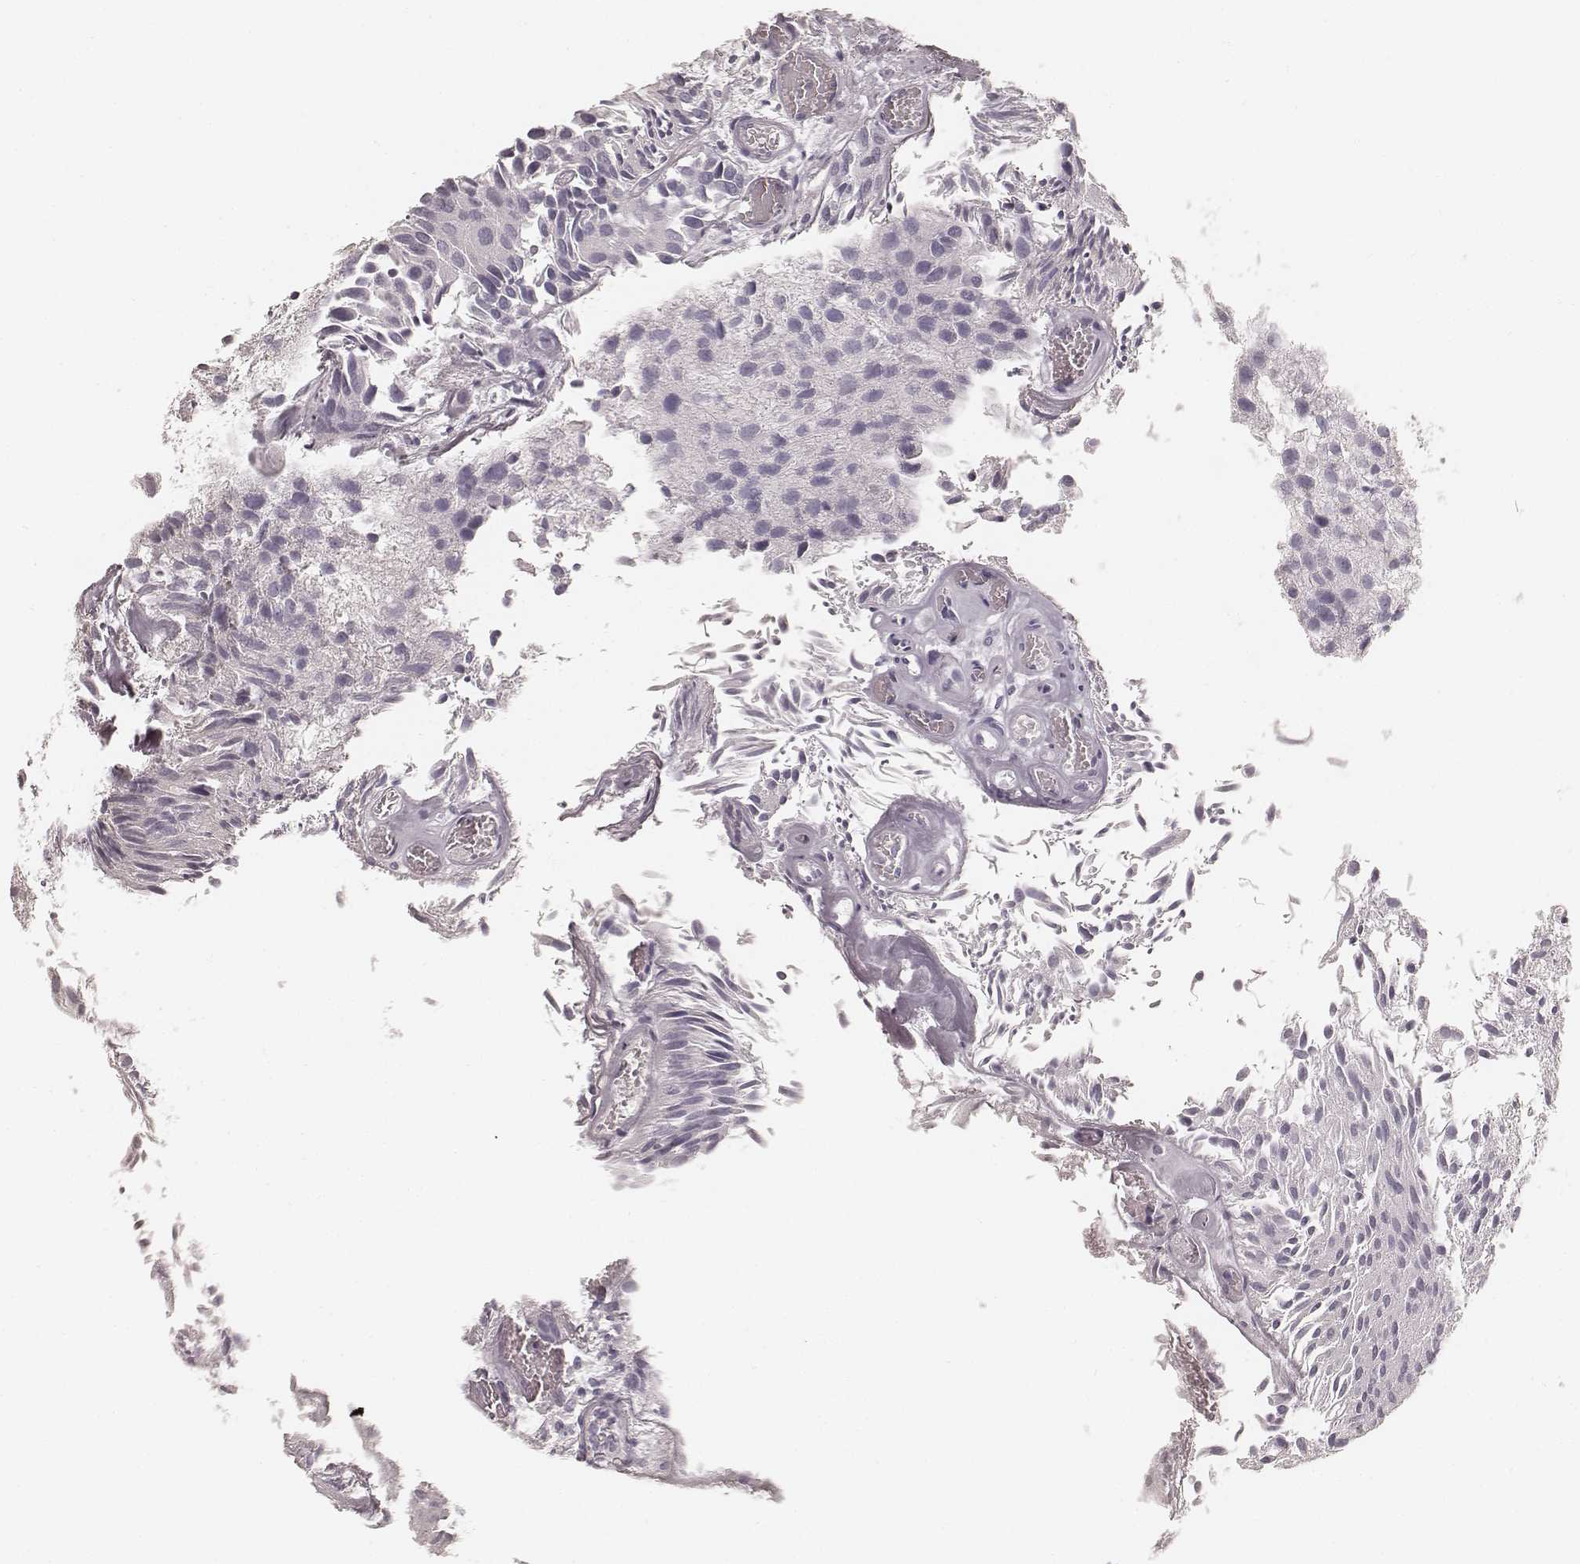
{"staining": {"intensity": "negative", "quantity": "none", "location": "none"}, "tissue": "urothelial cancer", "cell_type": "Tumor cells", "image_type": "cancer", "snomed": [{"axis": "morphology", "description": "Urothelial carcinoma, Low grade"}, {"axis": "topography", "description": "Urinary bladder"}], "caption": "The micrograph displays no staining of tumor cells in urothelial cancer.", "gene": "HNF4G", "patient": {"sex": "female", "age": 87}}